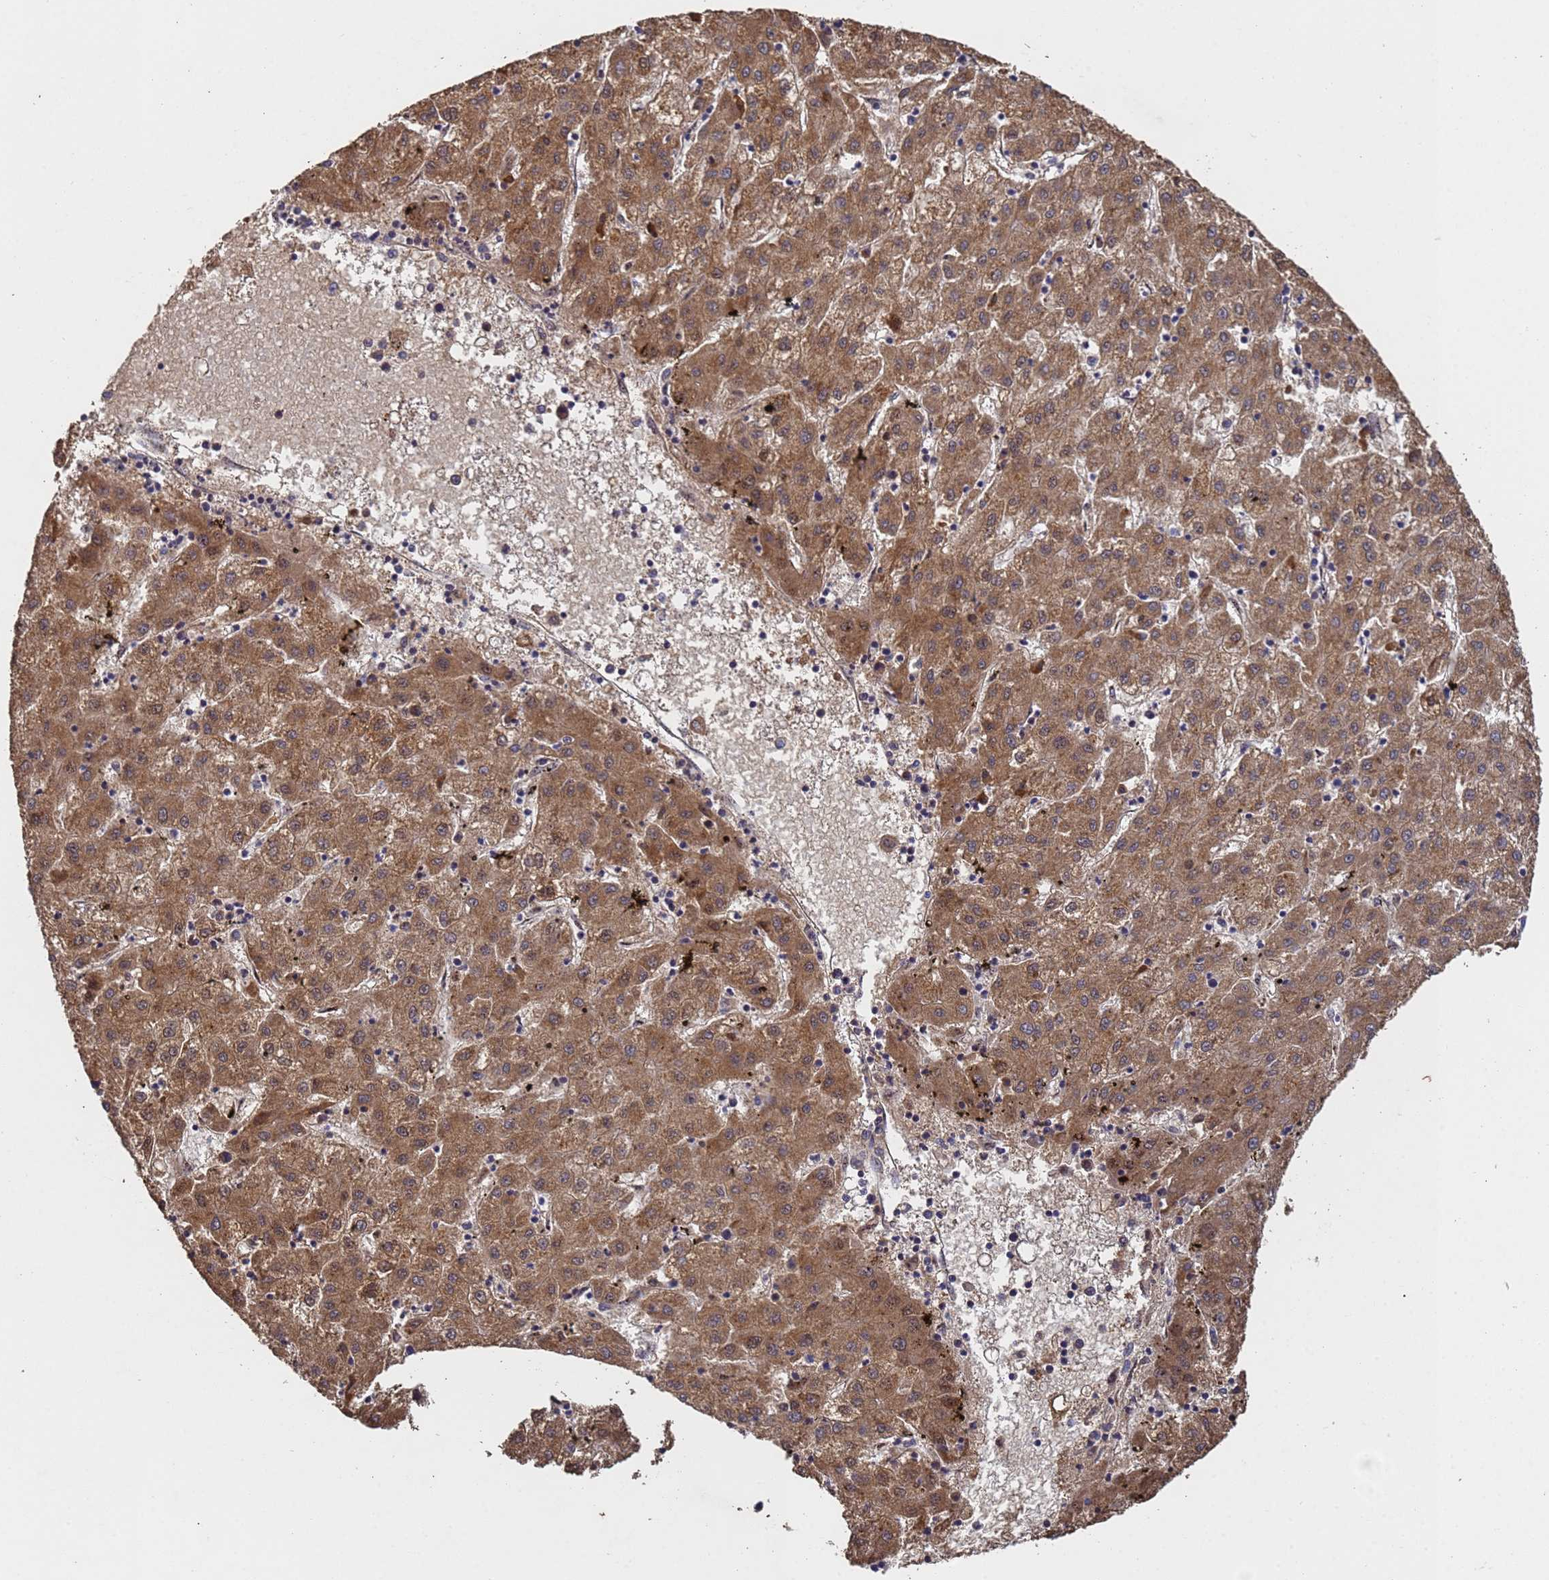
{"staining": {"intensity": "moderate", "quantity": ">75%", "location": "cytoplasmic/membranous"}, "tissue": "liver cancer", "cell_type": "Tumor cells", "image_type": "cancer", "snomed": [{"axis": "morphology", "description": "Carcinoma, Hepatocellular, NOS"}, {"axis": "topography", "description": "Liver"}], "caption": "Immunohistochemistry histopathology image of human liver cancer stained for a protein (brown), which shows medium levels of moderate cytoplasmic/membranous staining in about >75% of tumor cells.", "gene": "SECISBP2", "patient": {"sex": "male", "age": 72}}